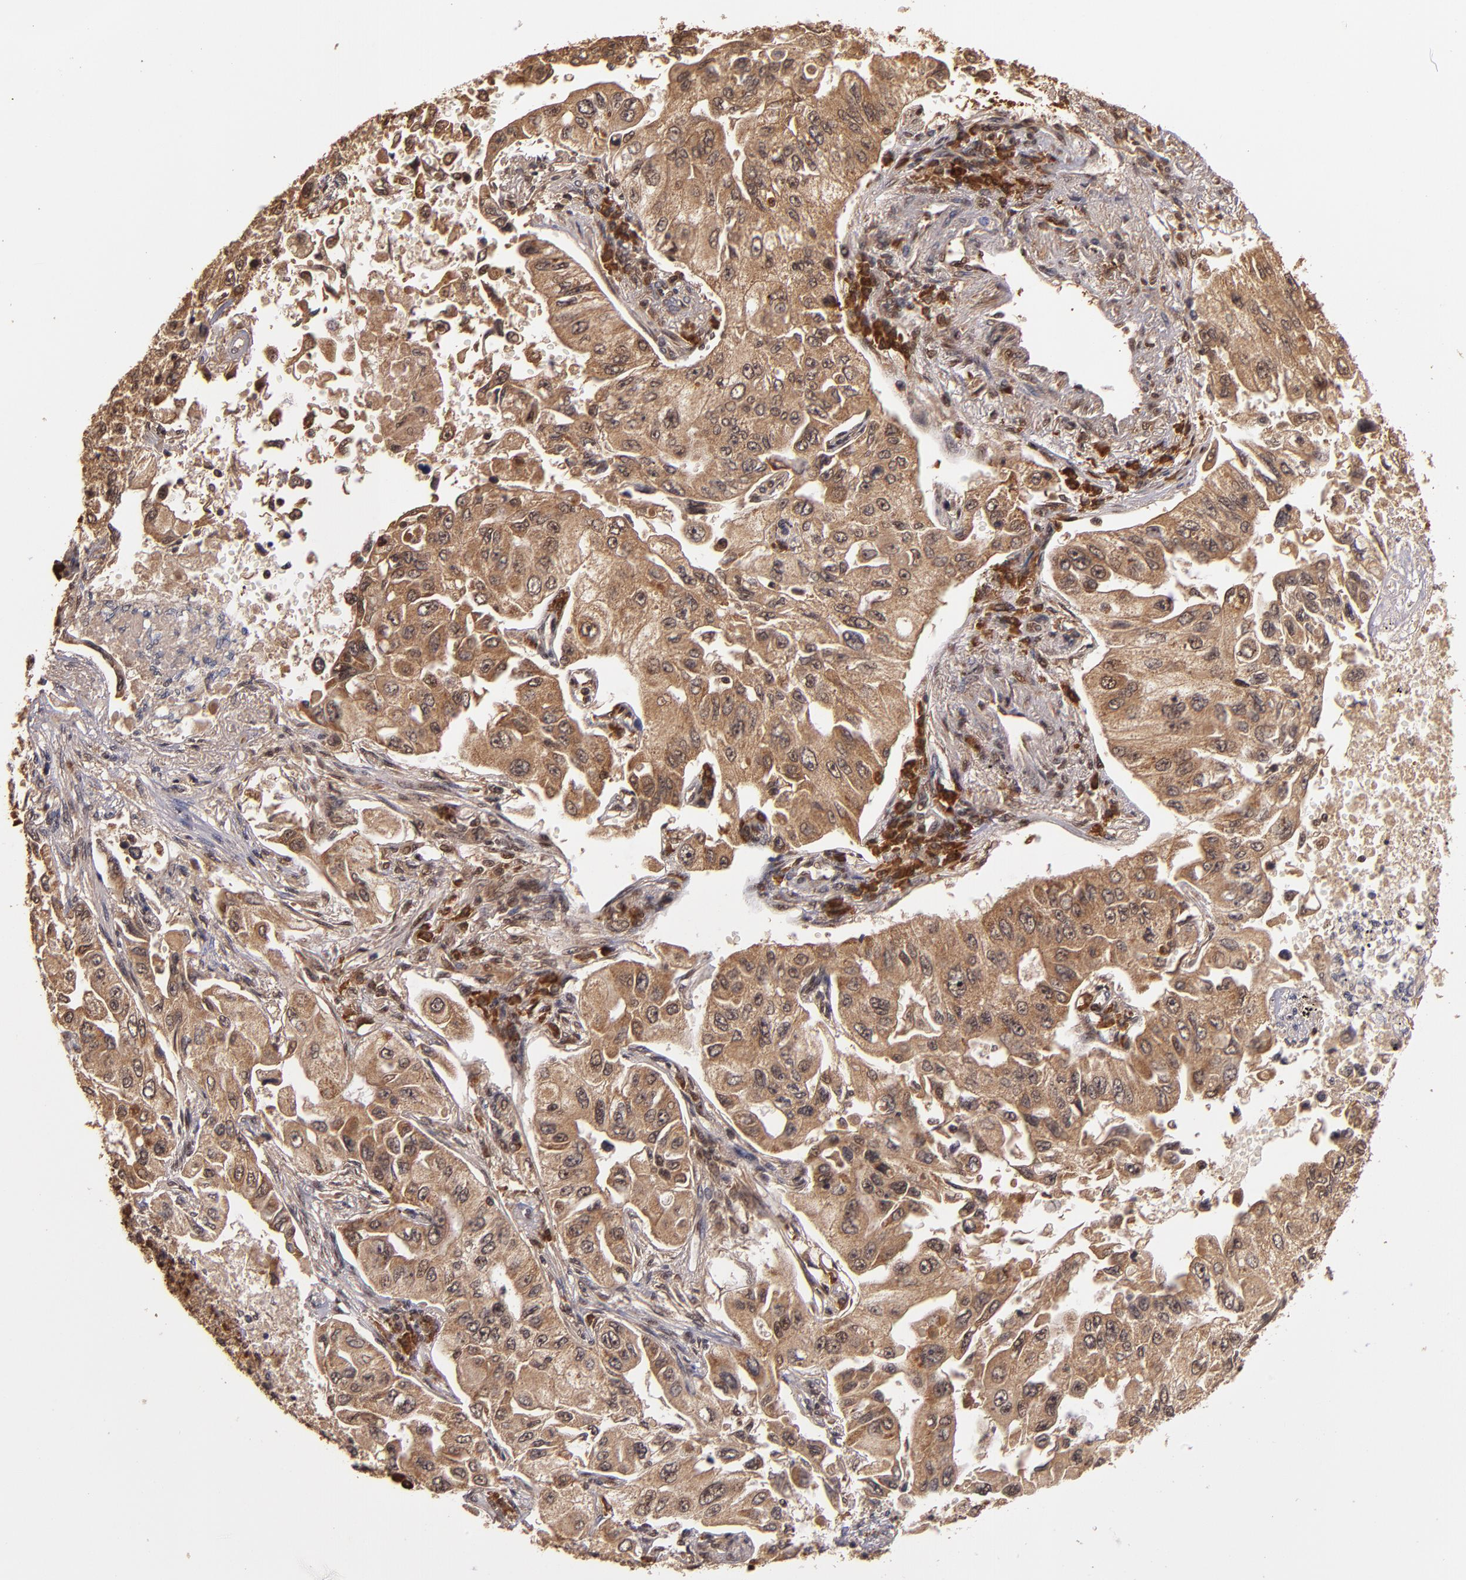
{"staining": {"intensity": "strong", "quantity": ">75%", "location": "cytoplasmic/membranous"}, "tissue": "lung cancer", "cell_type": "Tumor cells", "image_type": "cancer", "snomed": [{"axis": "morphology", "description": "Adenocarcinoma, NOS"}, {"axis": "topography", "description": "Lung"}], "caption": "Lung adenocarcinoma stained with DAB (3,3'-diaminobenzidine) immunohistochemistry (IHC) exhibits high levels of strong cytoplasmic/membranous staining in approximately >75% of tumor cells. Using DAB (brown) and hematoxylin (blue) stains, captured at high magnification using brightfield microscopy.", "gene": "RIOK3", "patient": {"sex": "male", "age": 84}}